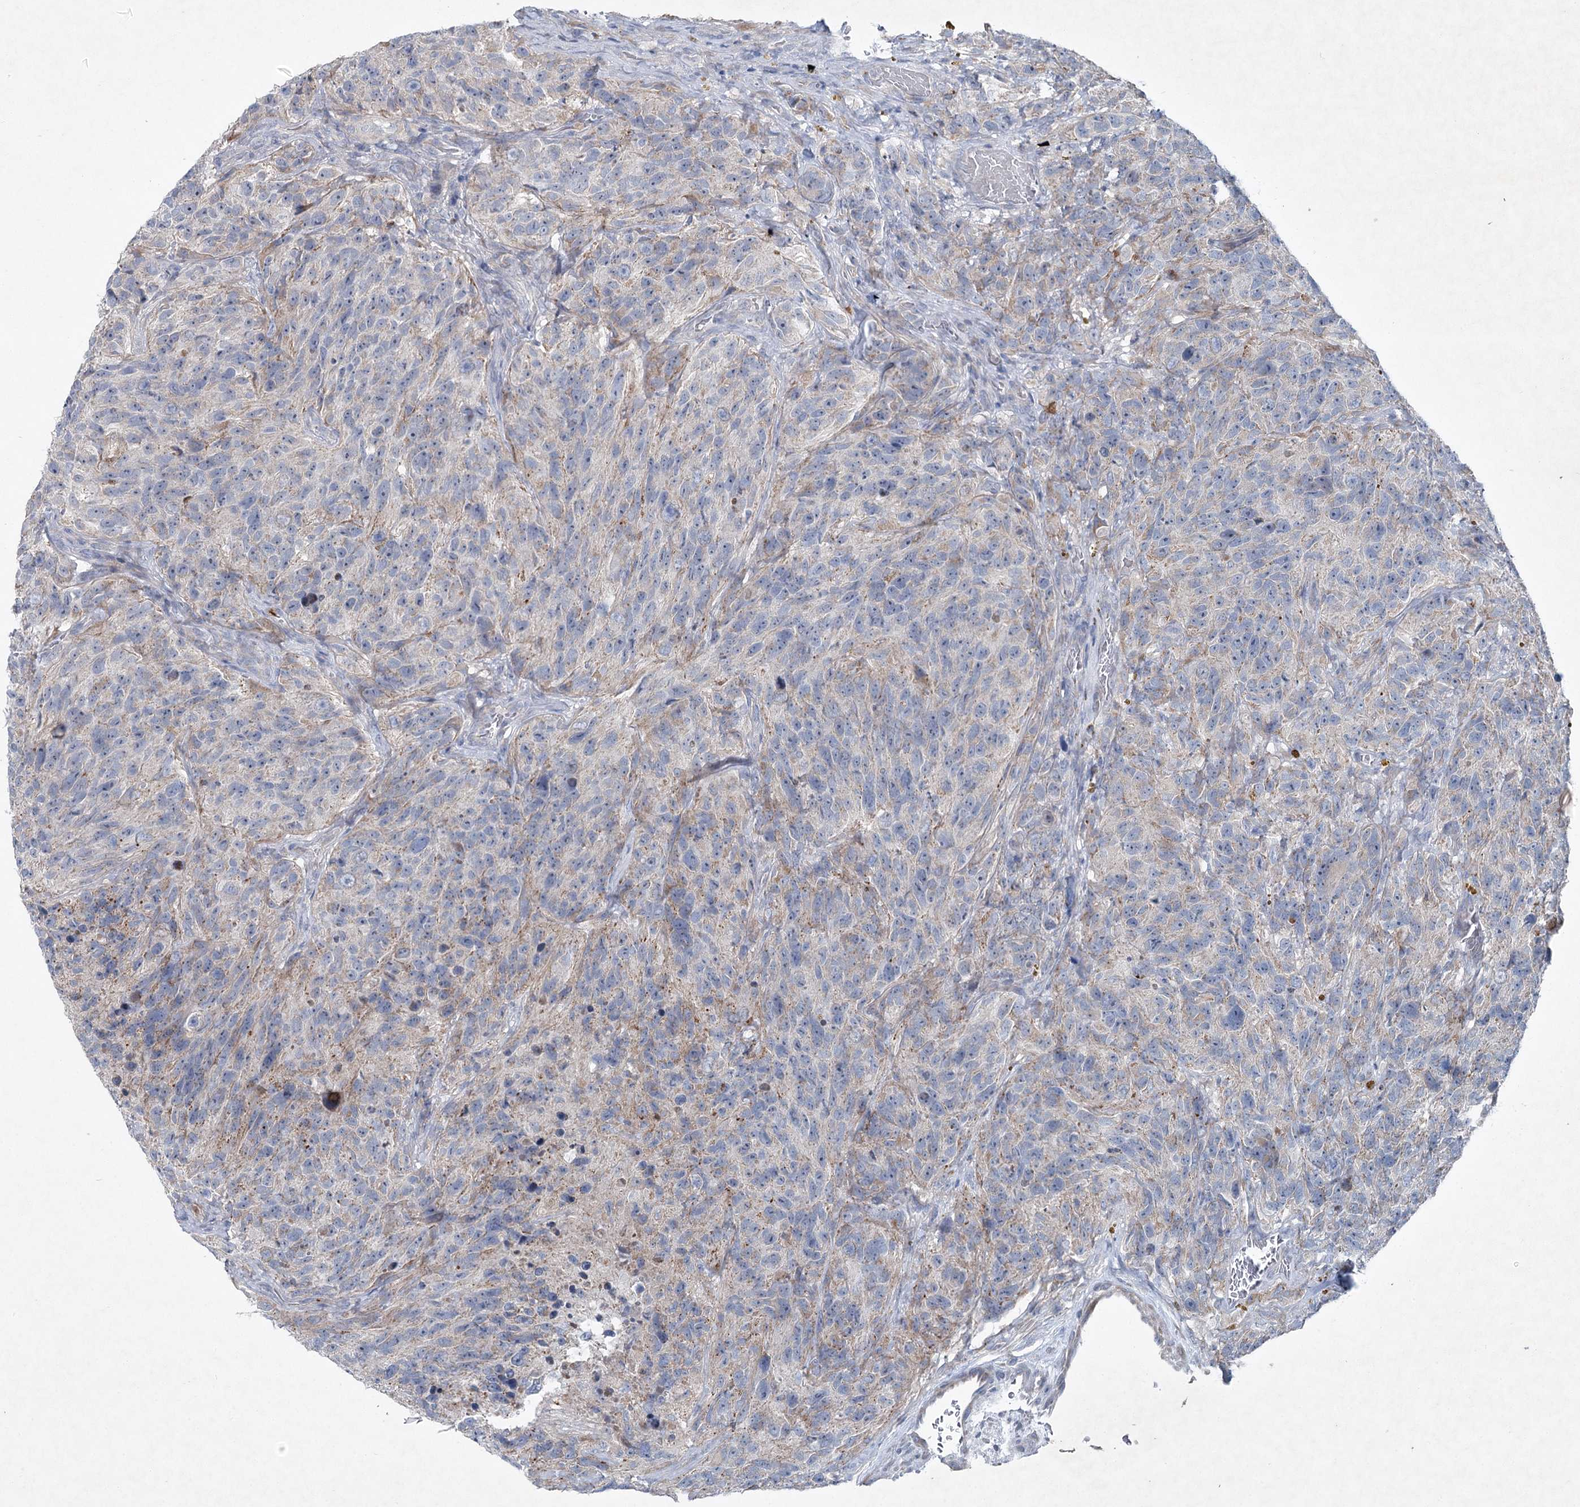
{"staining": {"intensity": "negative", "quantity": "none", "location": "none"}, "tissue": "glioma", "cell_type": "Tumor cells", "image_type": "cancer", "snomed": [{"axis": "morphology", "description": "Glioma, malignant, High grade"}, {"axis": "topography", "description": "Brain"}], "caption": "This is an IHC image of malignant high-grade glioma. There is no positivity in tumor cells.", "gene": "PLA2G12A", "patient": {"sex": "male", "age": 69}}